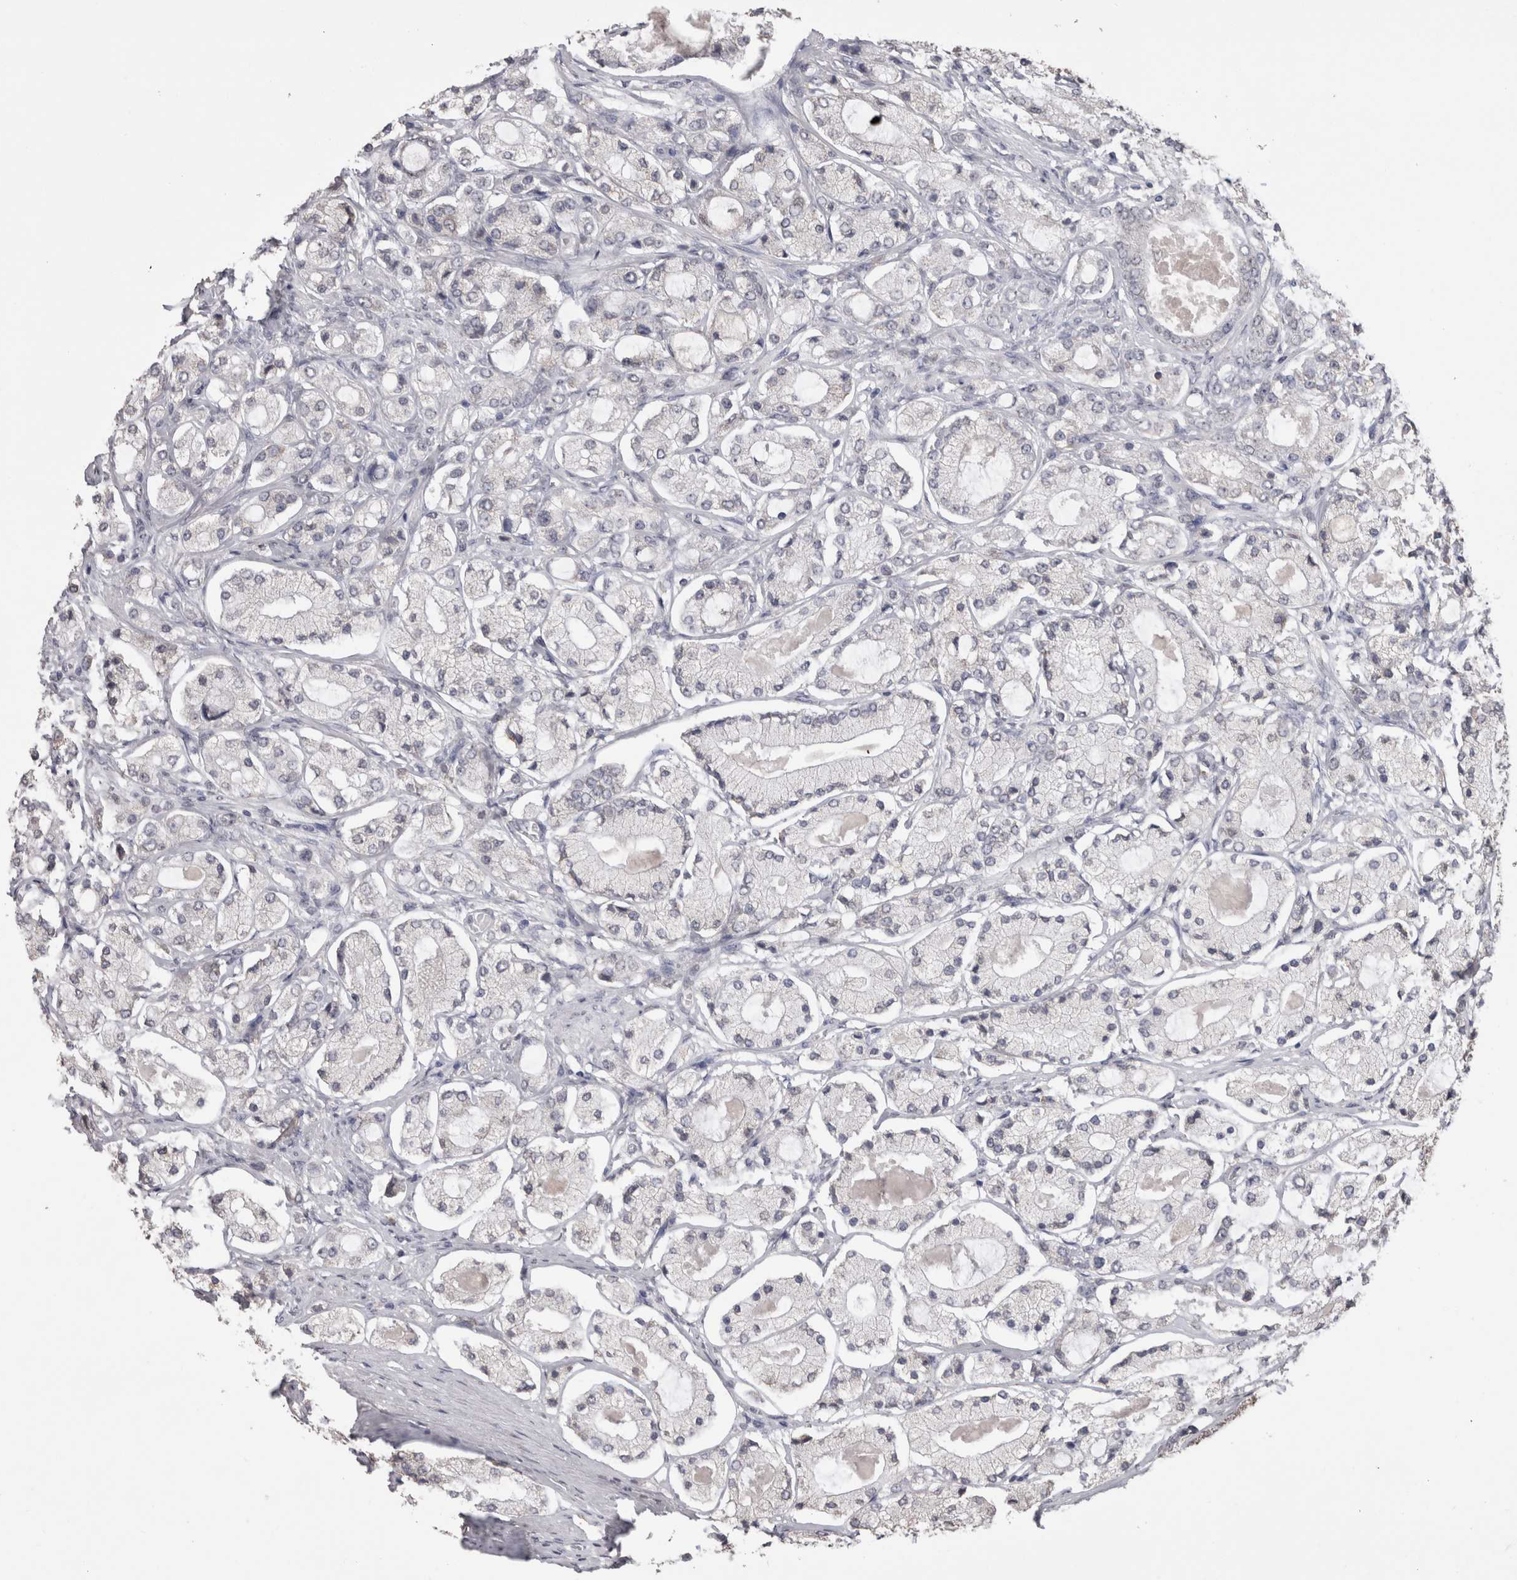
{"staining": {"intensity": "negative", "quantity": "none", "location": "none"}, "tissue": "prostate cancer", "cell_type": "Tumor cells", "image_type": "cancer", "snomed": [{"axis": "morphology", "description": "Adenocarcinoma, High grade"}, {"axis": "topography", "description": "Prostate"}], "caption": "Immunohistochemistry histopathology image of neoplastic tissue: prostate cancer (high-grade adenocarcinoma) stained with DAB (3,3'-diaminobenzidine) reveals no significant protein positivity in tumor cells.", "gene": "NOMO1", "patient": {"sex": "male", "age": 65}}